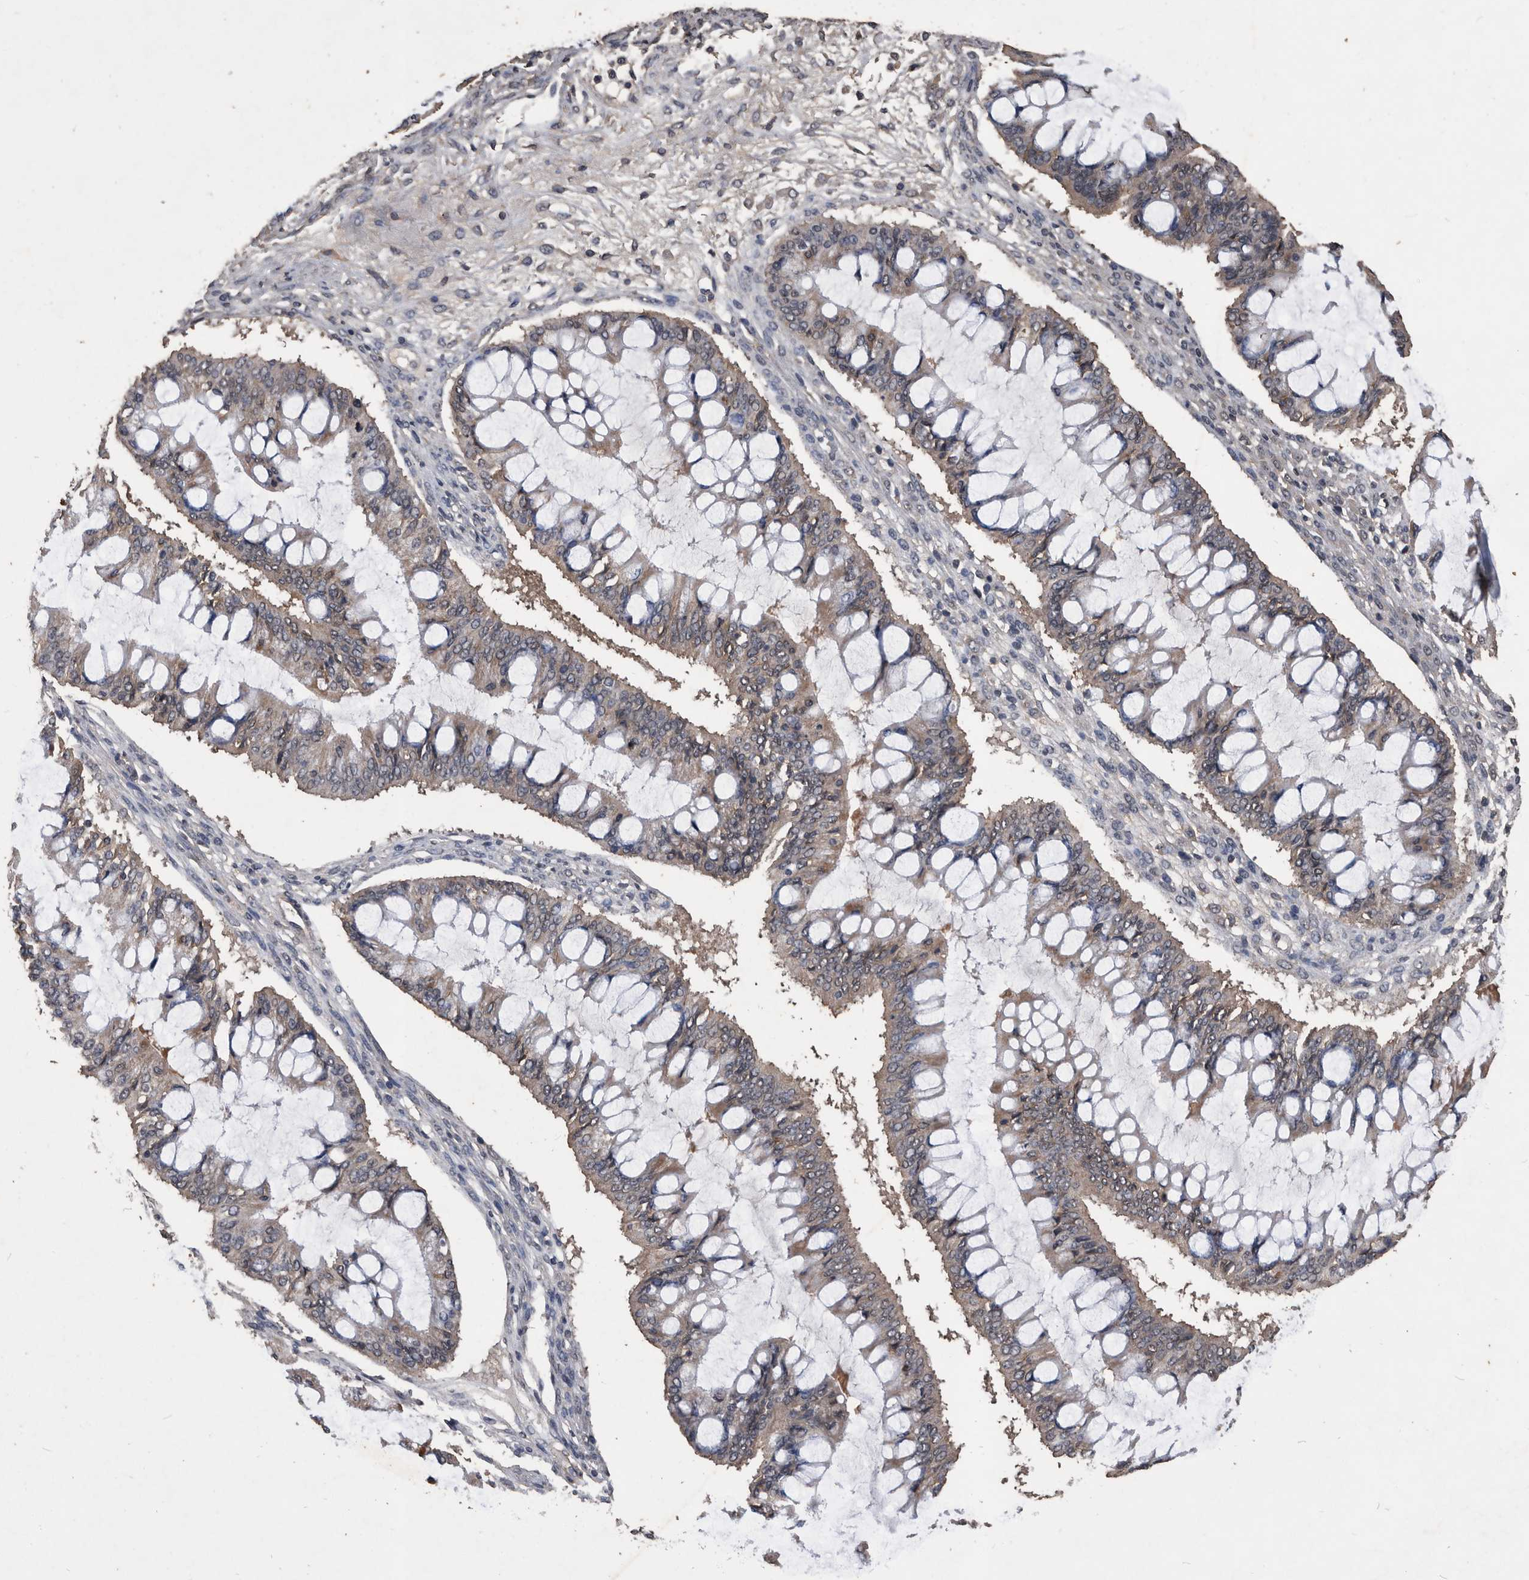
{"staining": {"intensity": "weak", "quantity": "25%-75%", "location": "cytoplasmic/membranous"}, "tissue": "ovarian cancer", "cell_type": "Tumor cells", "image_type": "cancer", "snomed": [{"axis": "morphology", "description": "Cystadenocarcinoma, mucinous, NOS"}, {"axis": "topography", "description": "Ovary"}], "caption": "Immunohistochemical staining of human ovarian cancer shows low levels of weak cytoplasmic/membranous expression in approximately 25%-75% of tumor cells. (Brightfield microscopy of DAB IHC at high magnification).", "gene": "NRBP1", "patient": {"sex": "female", "age": 73}}